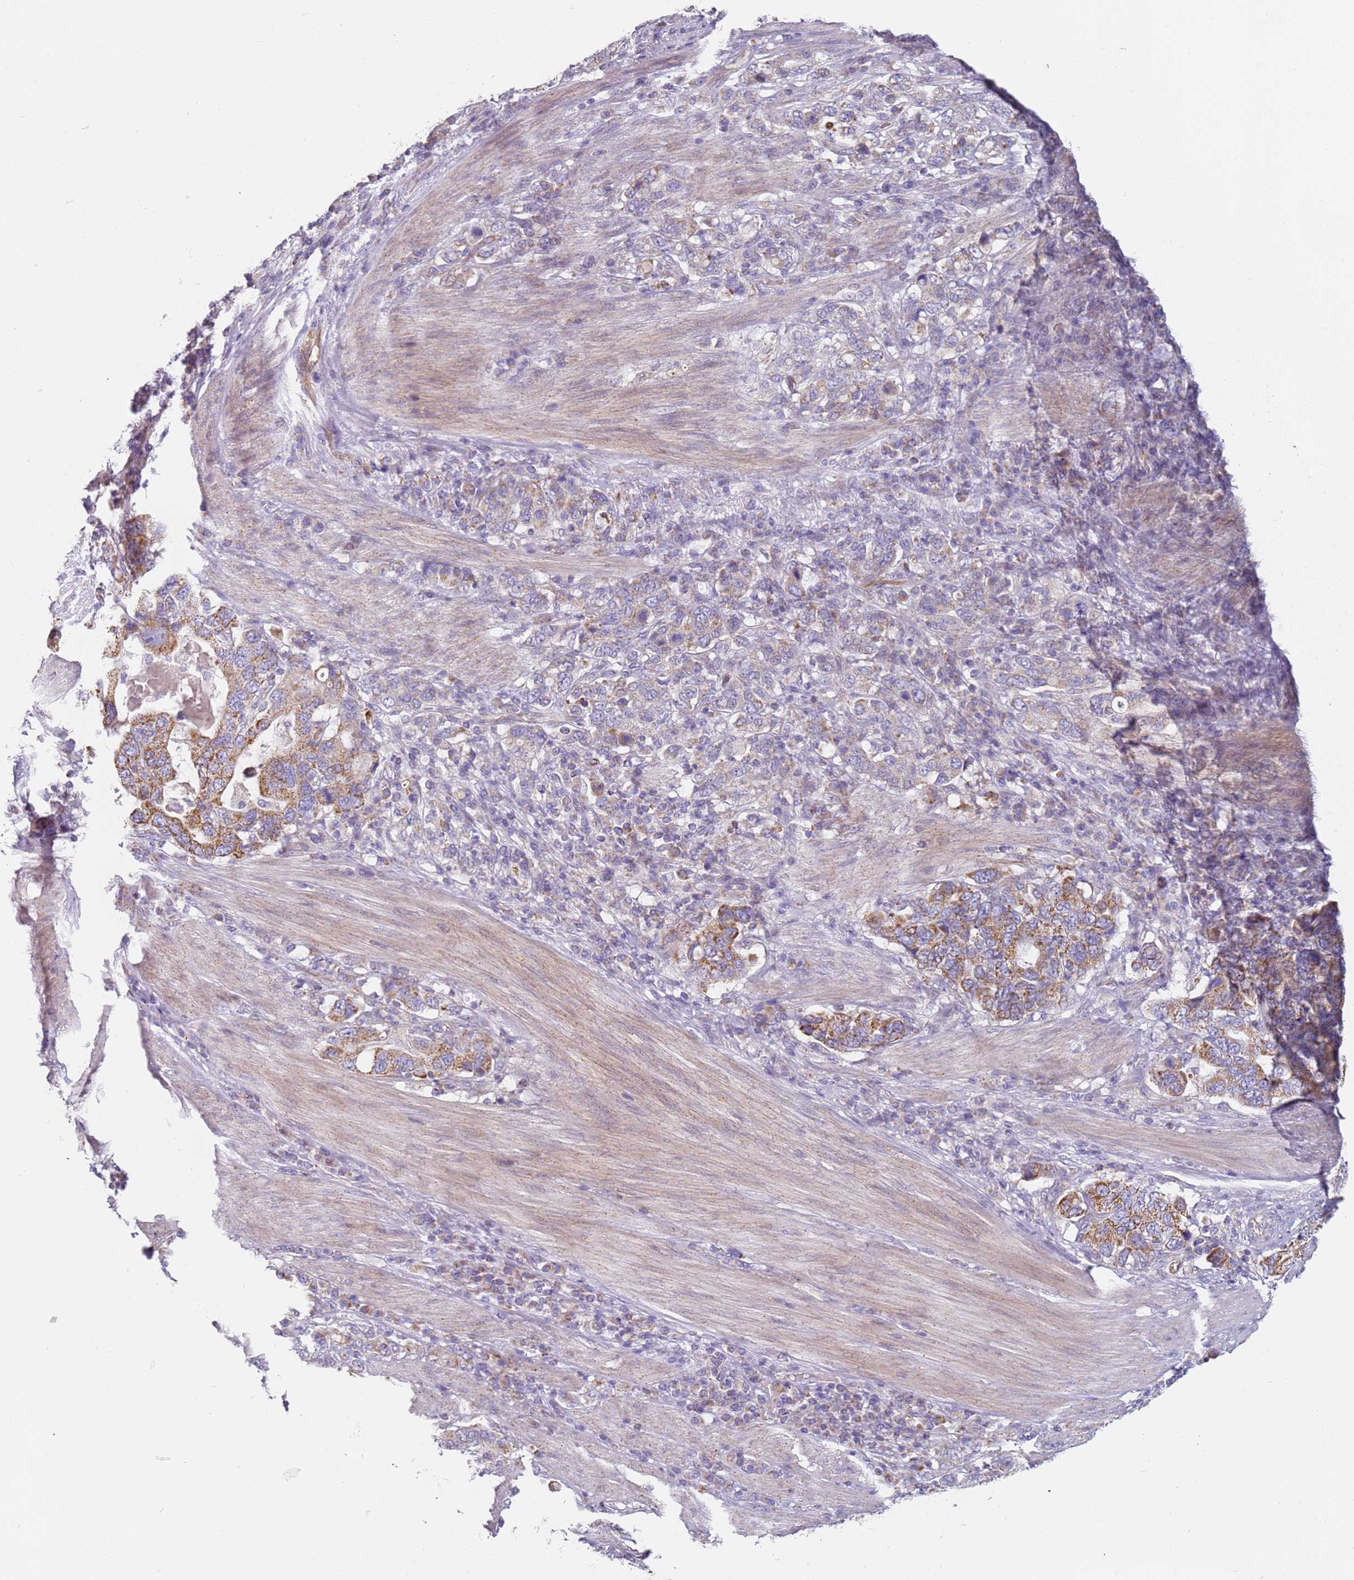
{"staining": {"intensity": "moderate", "quantity": "25%-75%", "location": "cytoplasmic/membranous"}, "tissue": "stomach cancer", "cell_type": "Tumor cells", "image_type": "cancer", "snomed": [{"axis": "morphology", "description": "Adenocarcinoma, NOS"}, {"axis": "topography", "description": "Stomach, upper"}, {"axis": "topography", "description": "Stomach"}], "caption": "An image showing moderate cytoplasmic/membranous staining in about 25%-75% of tumor cells in stomach adenocarcinoma, as visualized by brown immunohistochemical staining.", "gene": "ALS2", "patient": {"sex": "male", "age": 62}}